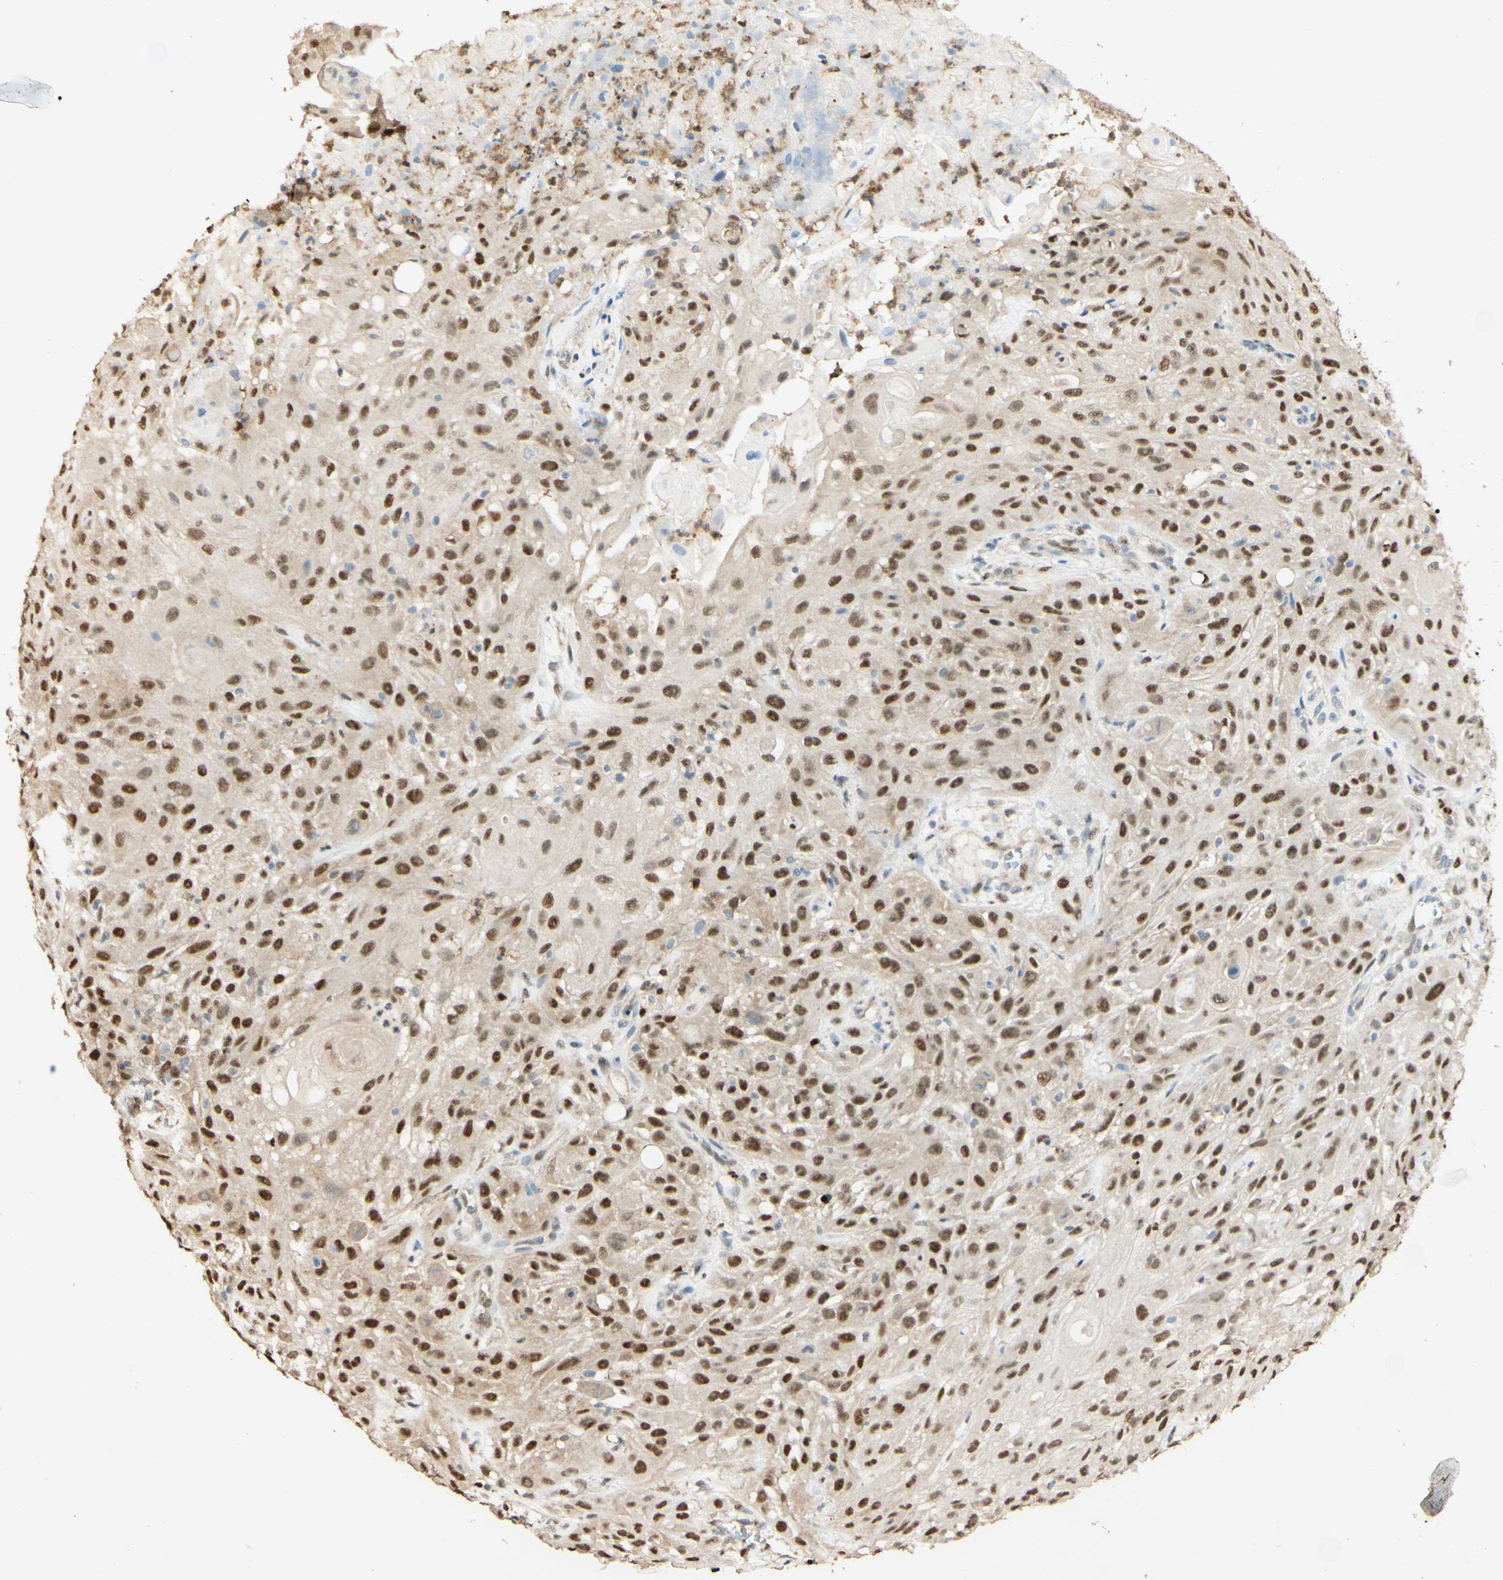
{"staining": {"intensity": "strong", "quantity": ">75%", "location": "nuclear"}, "tissue": "skin cancer", "cell_type": "Tumor cells", "image_type": "cancer", "snomed": [{"axis": "morphology", "description": "Squamous cell carcinoma, NOS"}, {"axis": "topography", "description": "Skin"}], "caption": "Immunohistochemistry (IHC) (DAB (3,3'-diaminobenzidine)) staining of squamous cell carcinoma (skin) exhibits strong nuclear protein positivity in approximately >75% of tumor cells.", "gene": "MAP3K4", "patient": {"sex": "male", "age": 75}}